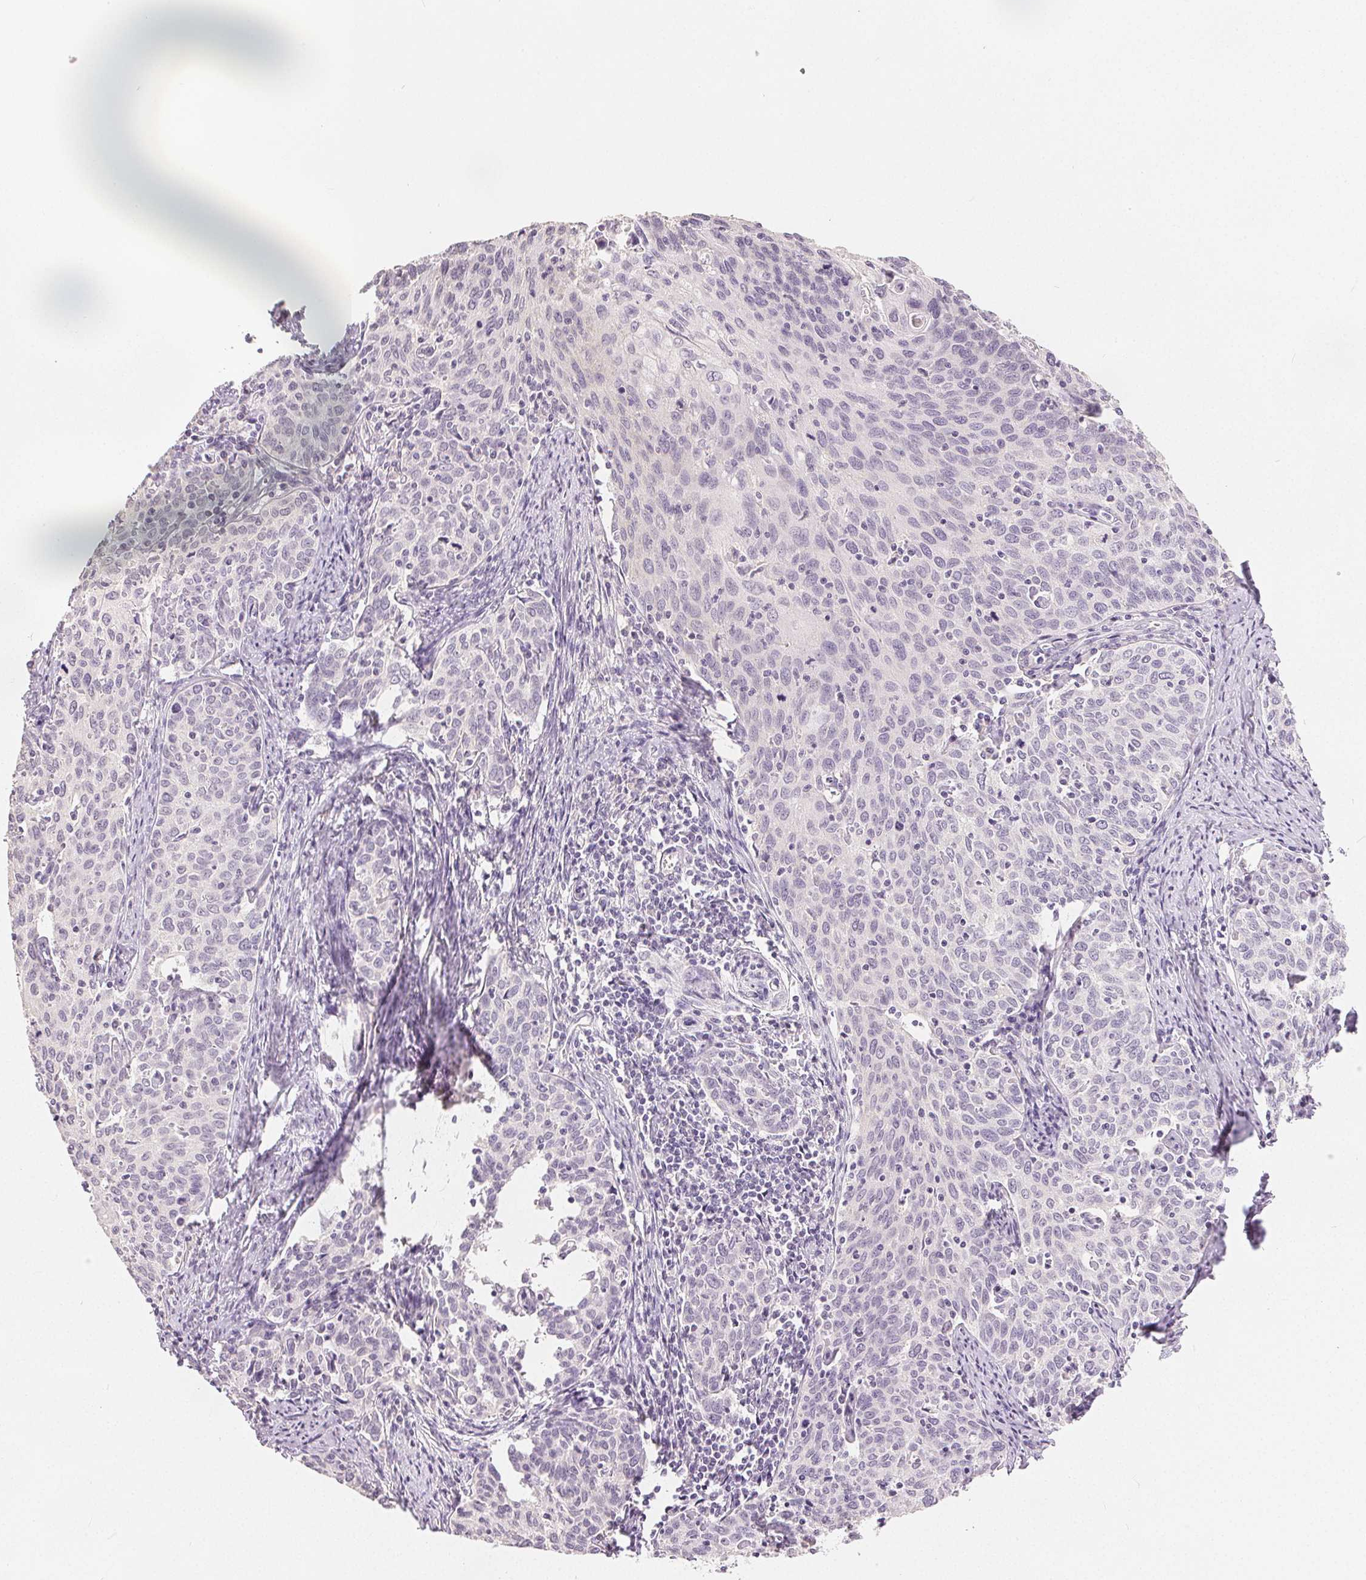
{"staining": {"intensity": "negative", "quantity": "none", "location": "none"}, "tissue": "cervical cancer", "cell_type": "Tumor cells", "image_type": "cancer", "snomed": [{"axis": "morphology", "description": "Squamous cell carcinoma, NOS"}, {"axis": "topography", "description": "Cervix"}], "caption": "Immunohistochemistry (IHC) photomicrograph of neoplastic tissue: human cervical cancer (squamous cell carcinoma) stained with DAB exhibits no significant protein positivity in tumor cells.", "gene": "CA12", "patient": {"sex": "female", "age": 62}}